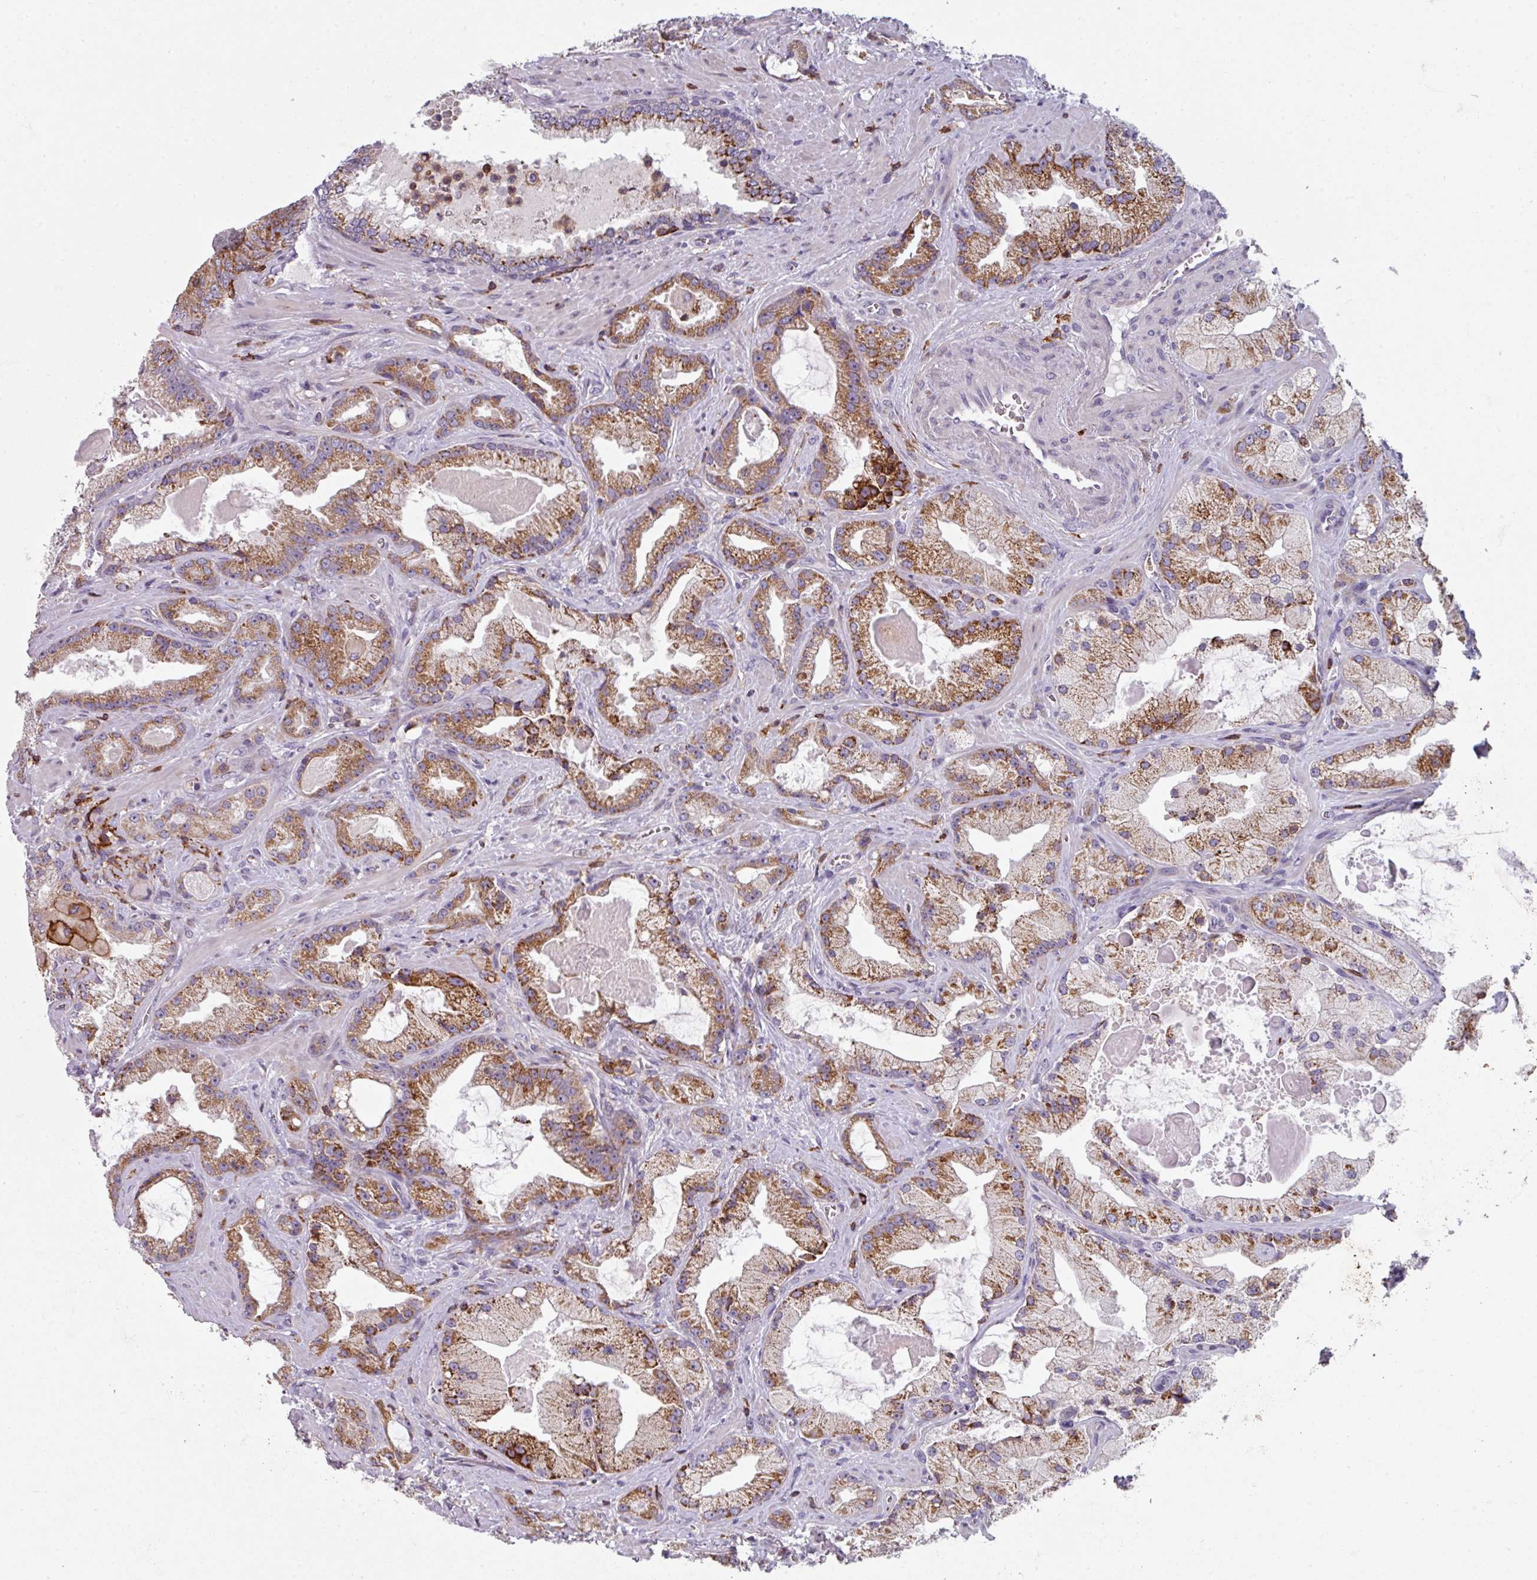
{"staining": {"intensity": "moderate", "quantity": ">75%", "location": "cytoplasmic/membranous"}, "tissue": "prostate cancer", "cell_type": "Tumor cells", "image_type": "cancer", "snomed": [{"axis": "morphology", "description": "Adenocarcinoma, High grade"}, {"axis": "topography", "description": "Prostate"}], "caption": "Tumor cells reveal moderate cytoplasmic/membranous staining in approximately >75% of cells in prostate high-grade adenocarcinoma.", "gene": "NEDD9", "patient": {"sex": "male", "age": 68}}